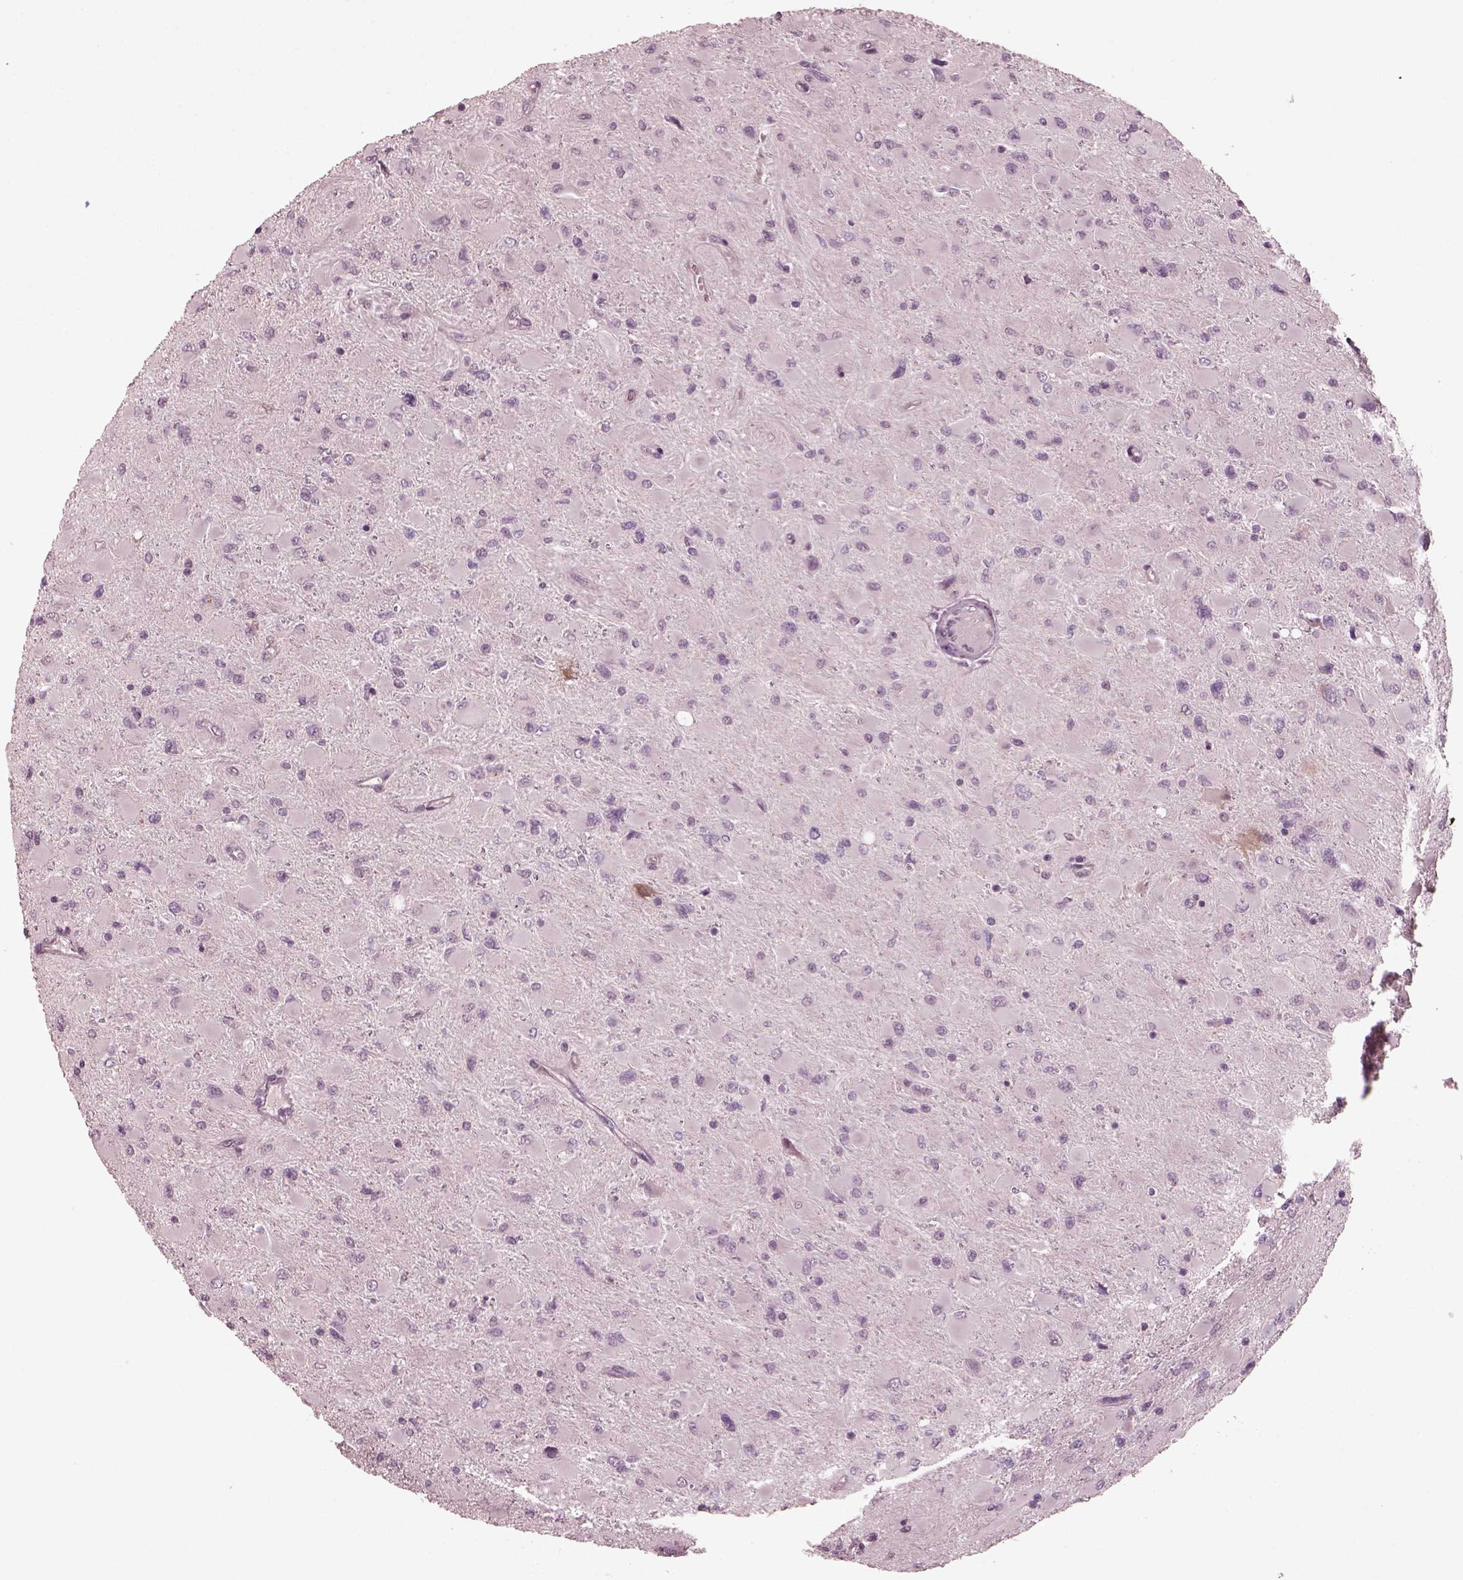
{"staining": {"intensity": "negative", "quantity": "none", "location": "none"}, "tissue": "glioma", "cell_type": "Tumor cells", "image_type": "cancer", "snomed": [{"axis": "morphology", "description": "Glioma, malignant, High grade"}, {"axis": "topography", "description": "Cerebral cortex"}], "caption": "Tumor cells show no significant positivity in glioma.", "gene": "SAXO1", "patient": {"sex": "female", "age": 36}}